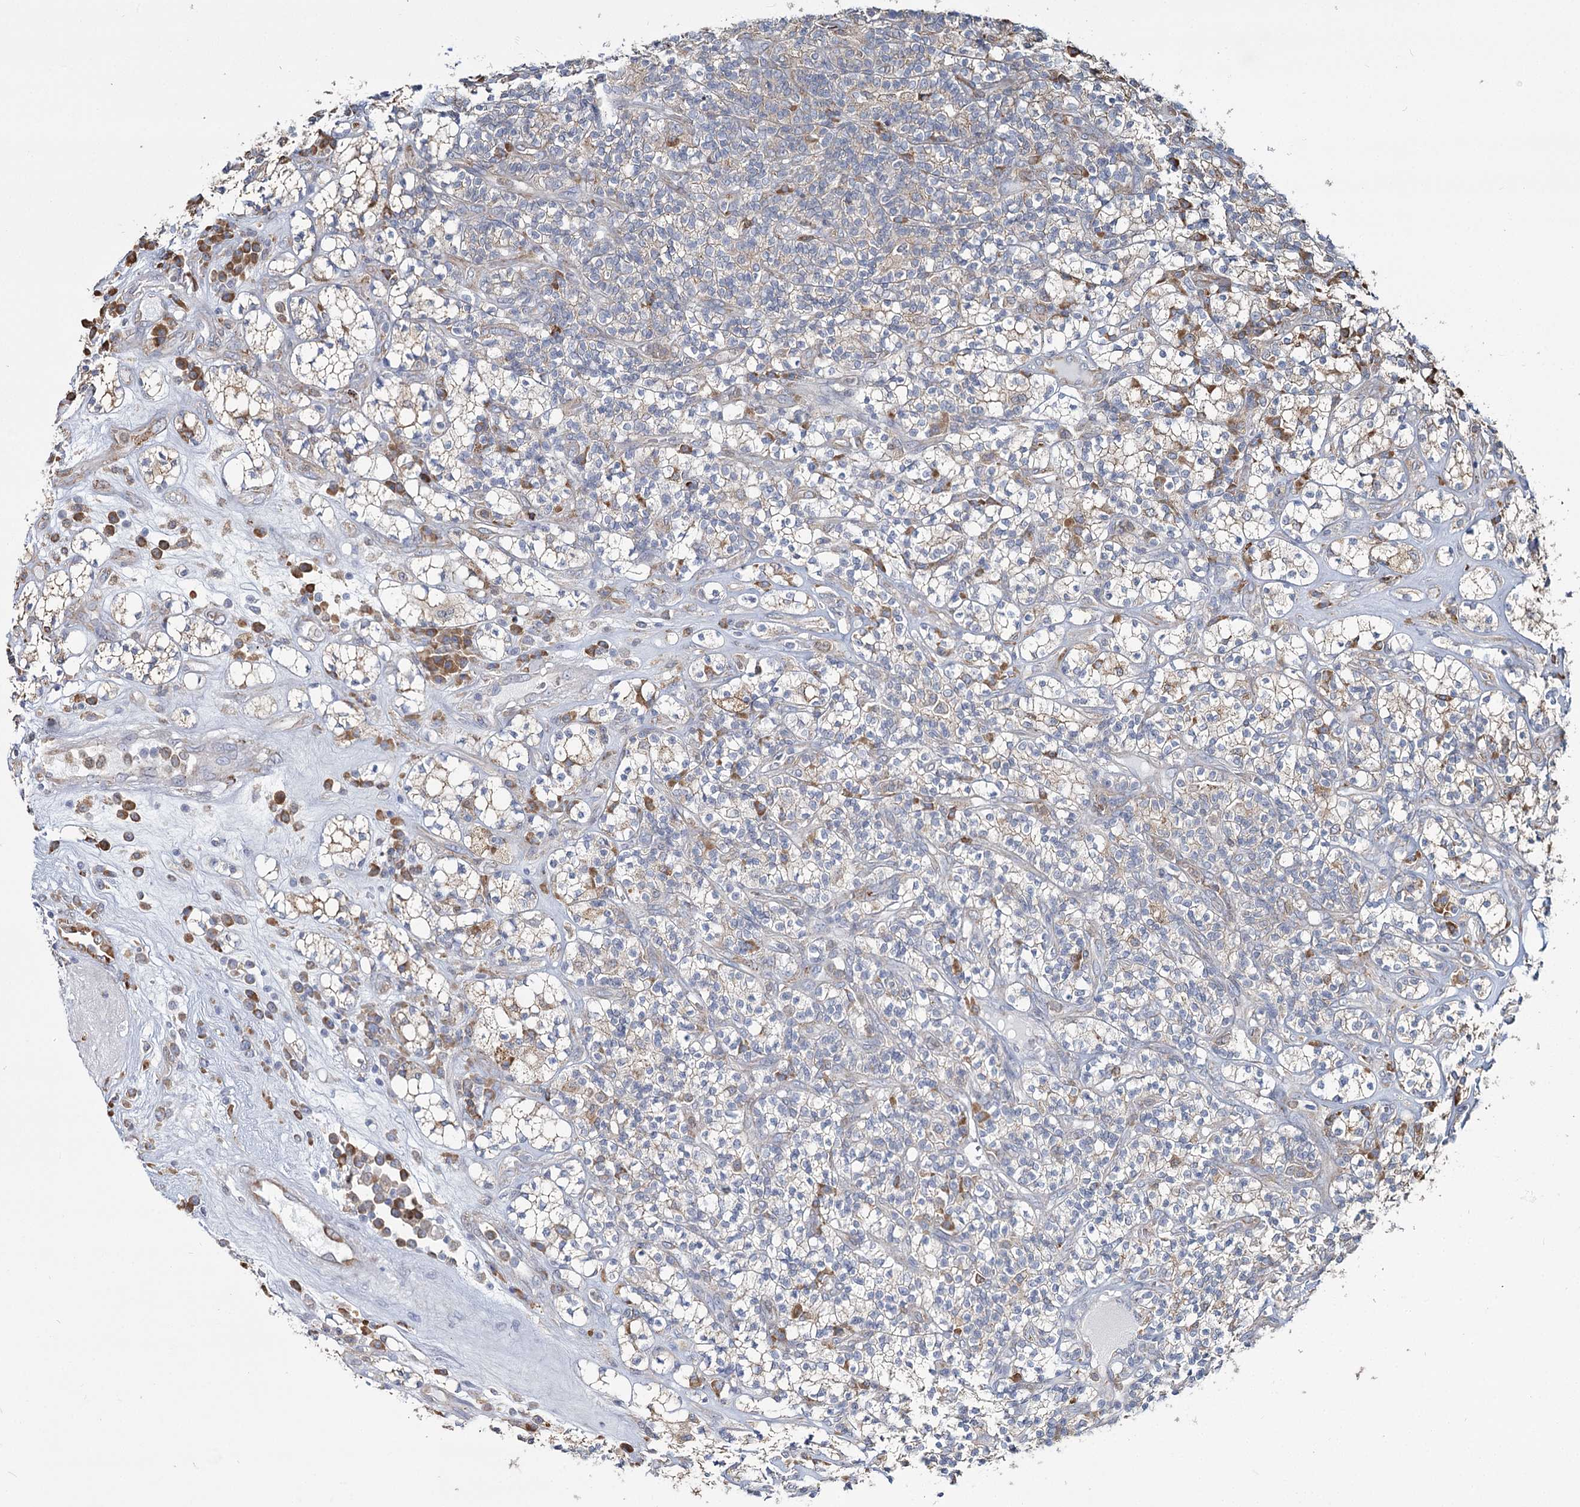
{"staining": {"intensity": "negative", "quantity": "none", "location": "none"}, "tissue": "renal cancer", "cell_type": "Tumor cells", "image_type": "cancer", "snomed": [{"axis": "morphology", "description": "Adenocarcinoma, NOS"}, {"axis": "topography", "description": "Kidney"}], "caption": "Human renal cancer (adenocarcinoma) stained for a protein using IHC shows no positivity in tumor cells.", "gene": "ZCCHC9", "patient": {"sex": "male", "age": 77}}